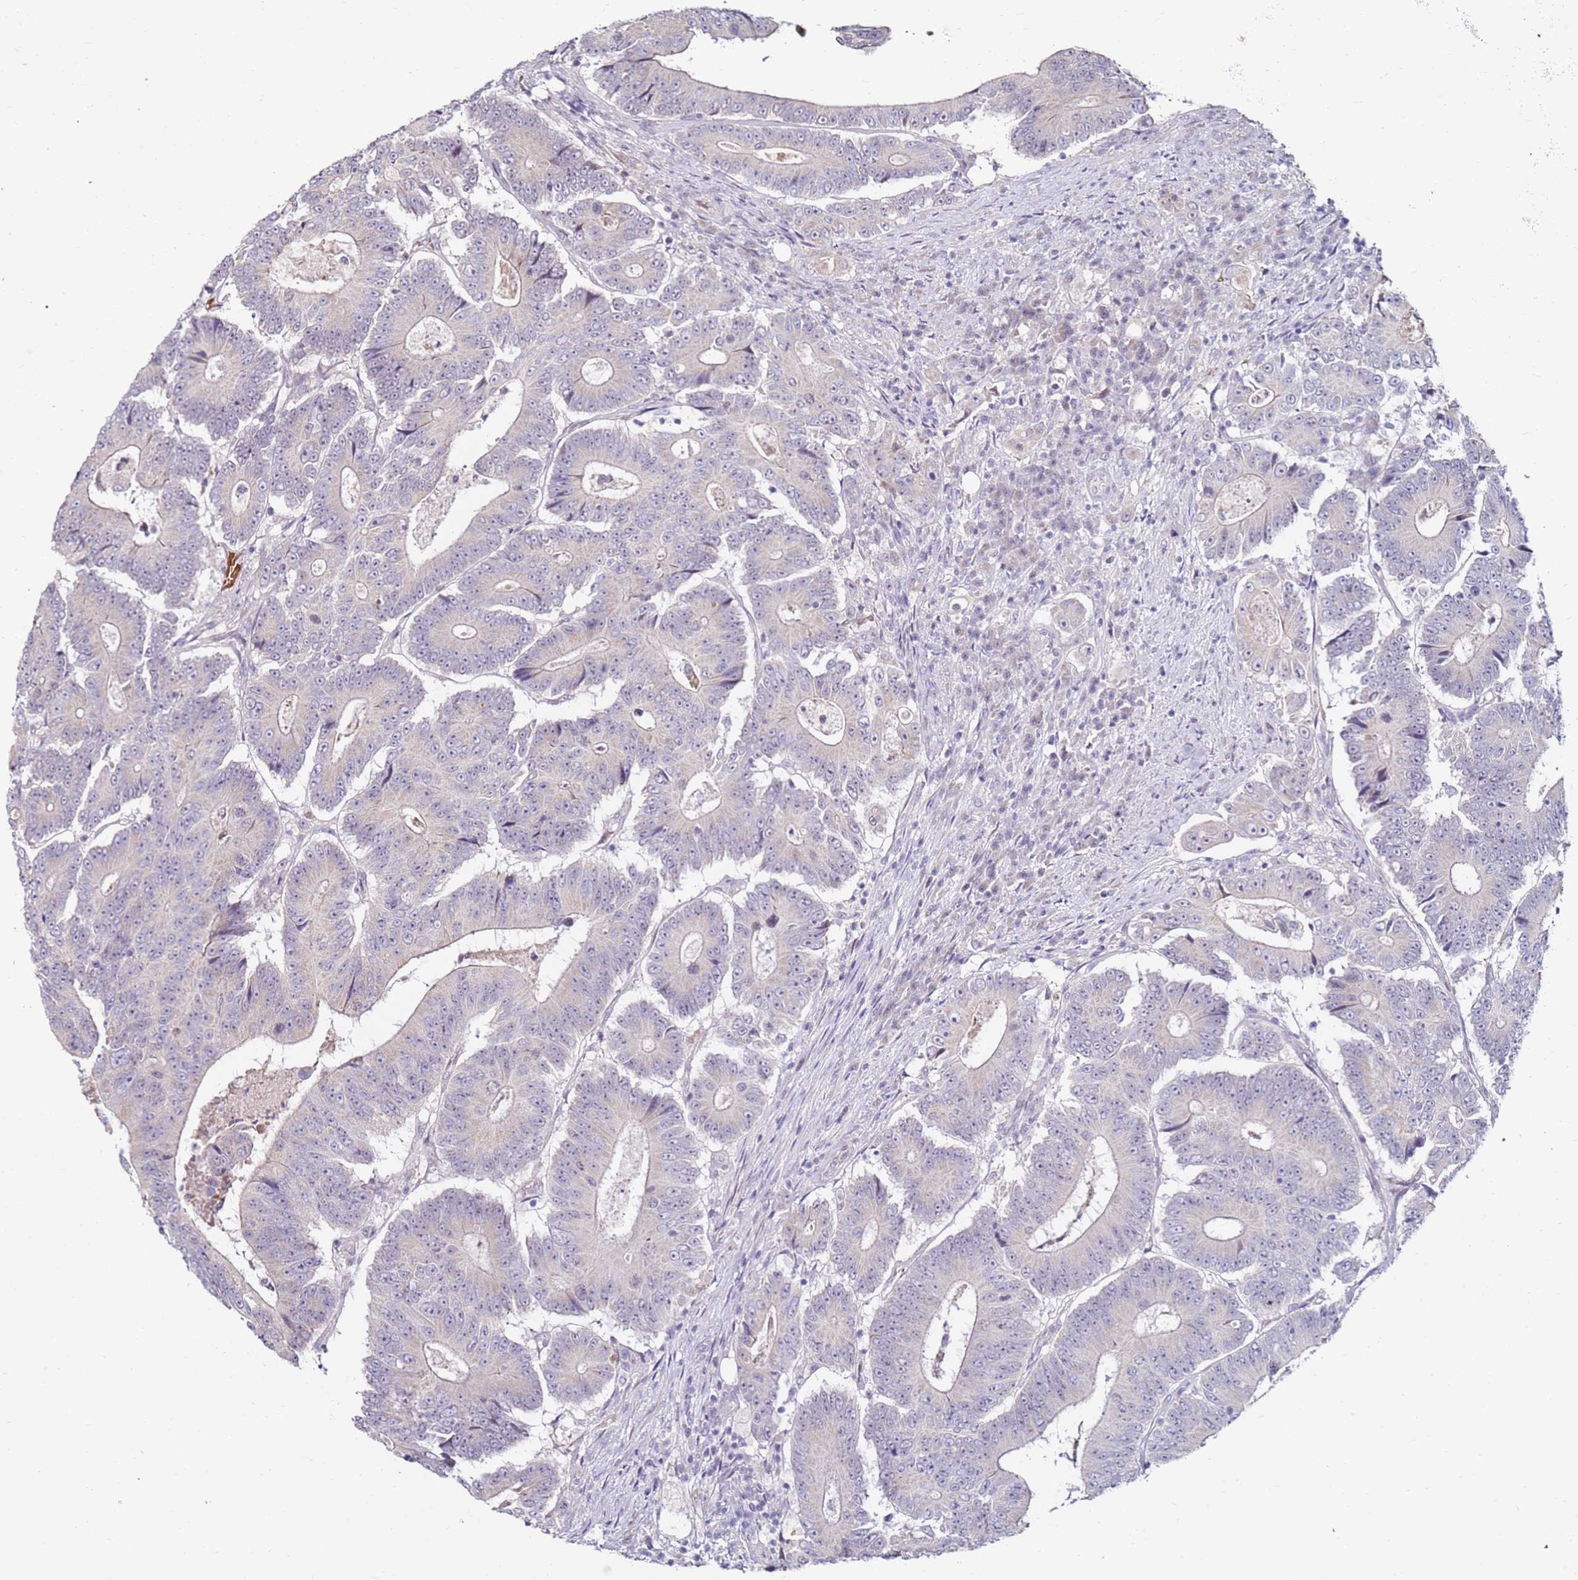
{"staining": {"intensity": "negative", "quantity": "none", "location": "none"}, "tissue": "colorectal cancer", "cell_type": "Tumor cells", "image_type": "cancer", "snomed": [{"axis": "morphology", "description": "Adenocarcinoma, NOS"}, {"axis": "topography", "description": "Colon"}], "caption": "Colorectal cancer (adenocarcinoma) was stained to show a protein in brown. There is no significant positivity in tumor cells.", "gene": "RARS2", "patient": {"sex": "male", "age": 83}}